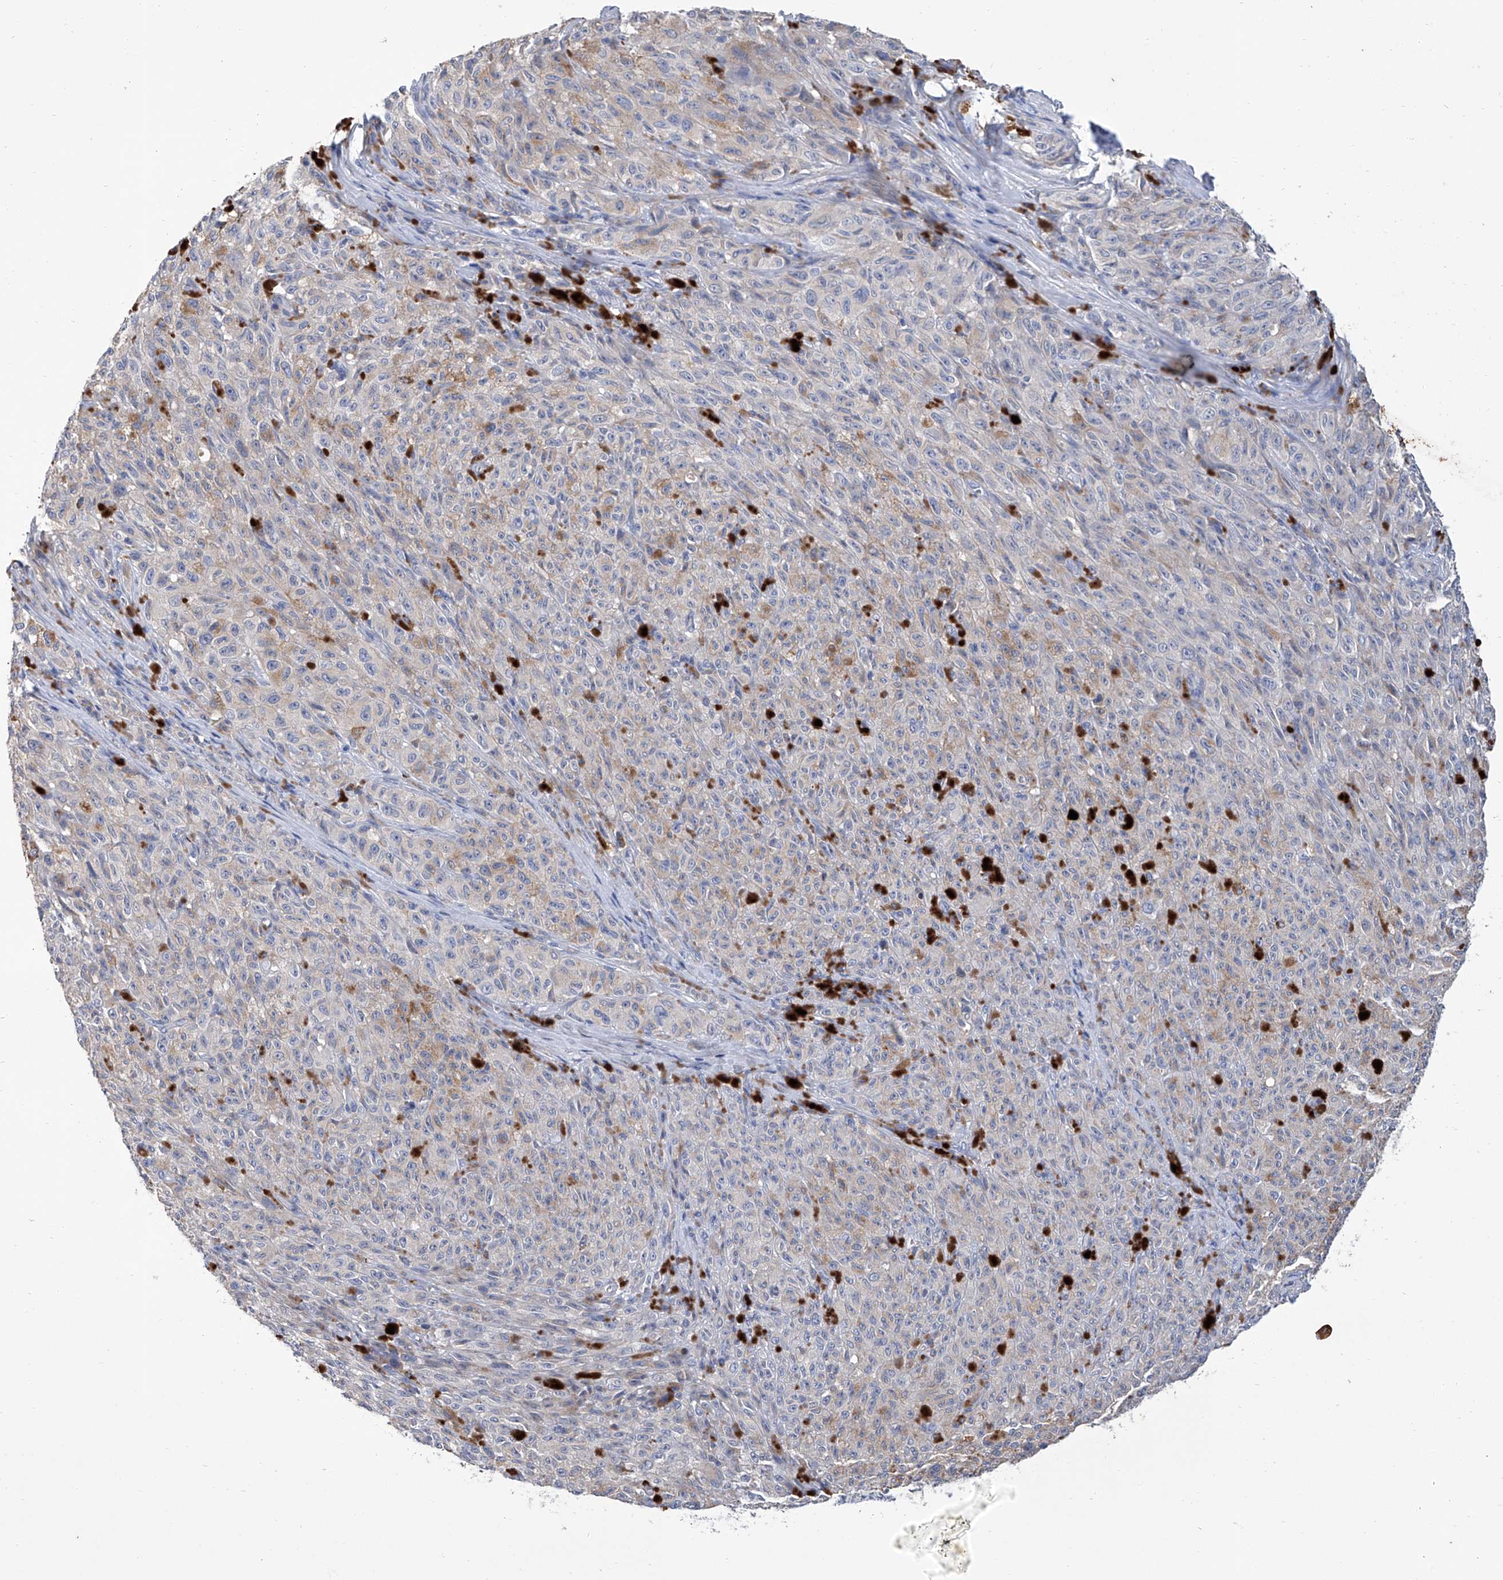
{"staining": {"intensity": "negative", "quantity": "none", "location": "none"}, "tissue": "melanoma", "cell_type": "Tumor cells", "image_type": "cancer", "snomed": [{"axis": "morphology", "description": "Malignant melanoma, NOS"}, {"axis": "topography", "description": "Skin"}], "caption": "Malignant melanoma was stained to show a protein in brown. There is no significant expression in tumor cells.", "gene": "GPT", "patient": {"sex": "female", "age": 82}}